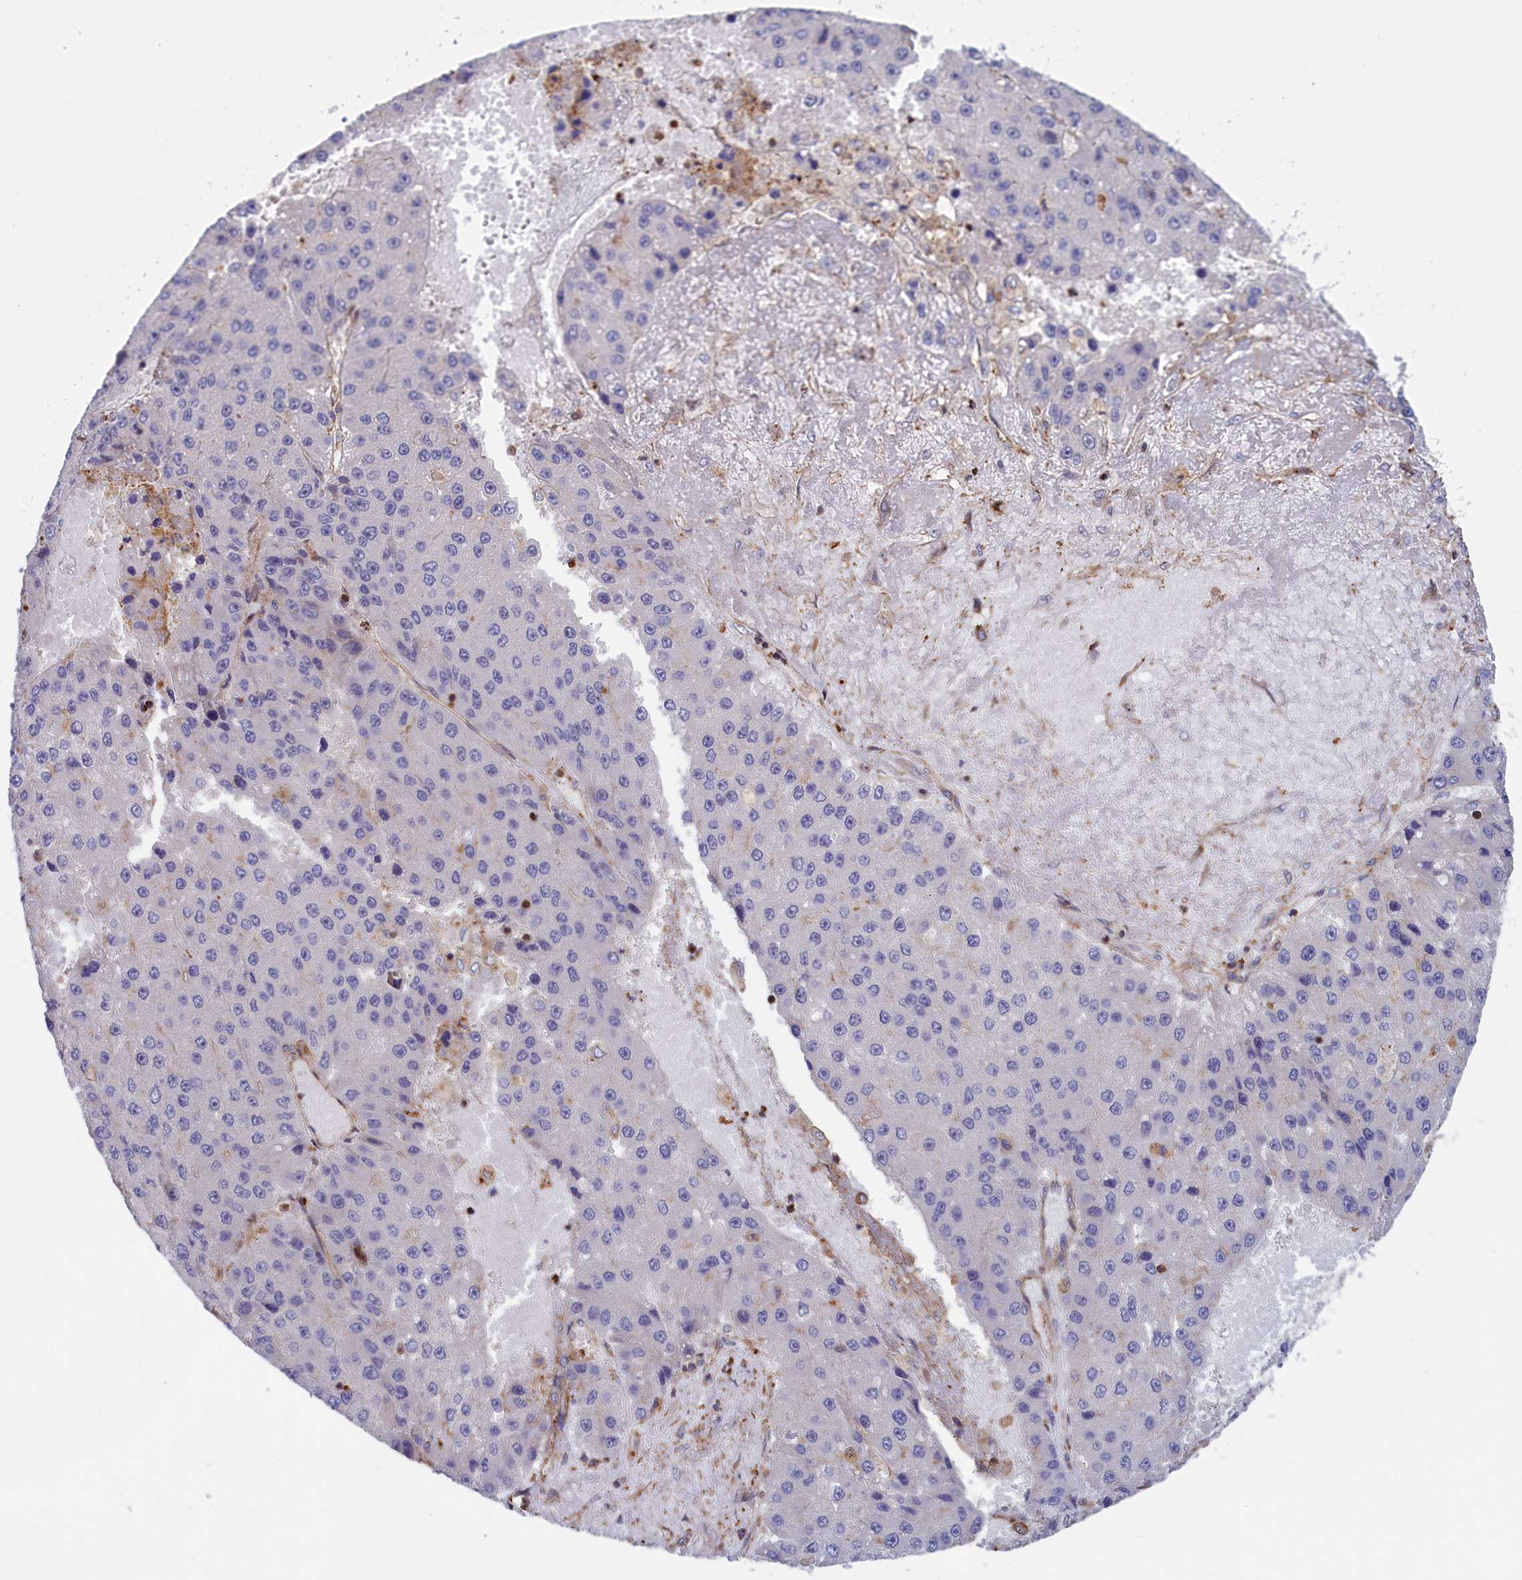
{"staining": {"intensity": "negative", "quantity": "none", "location": "none"}, "tissue": "liver cancer", "cell_type": "Tumor cells", "image_type": "cancer", "snomed": [{"axis": "morphology", "description": "Carcinoma, Hepatocellular, NOS"}, {"axis": "topography", "description": "Liver"}], "caption": "There is no significant positivity in tumor cells of liver cancer.", "gene": "ANKRD27", "patient": {"sex": "female", "age": 73}}